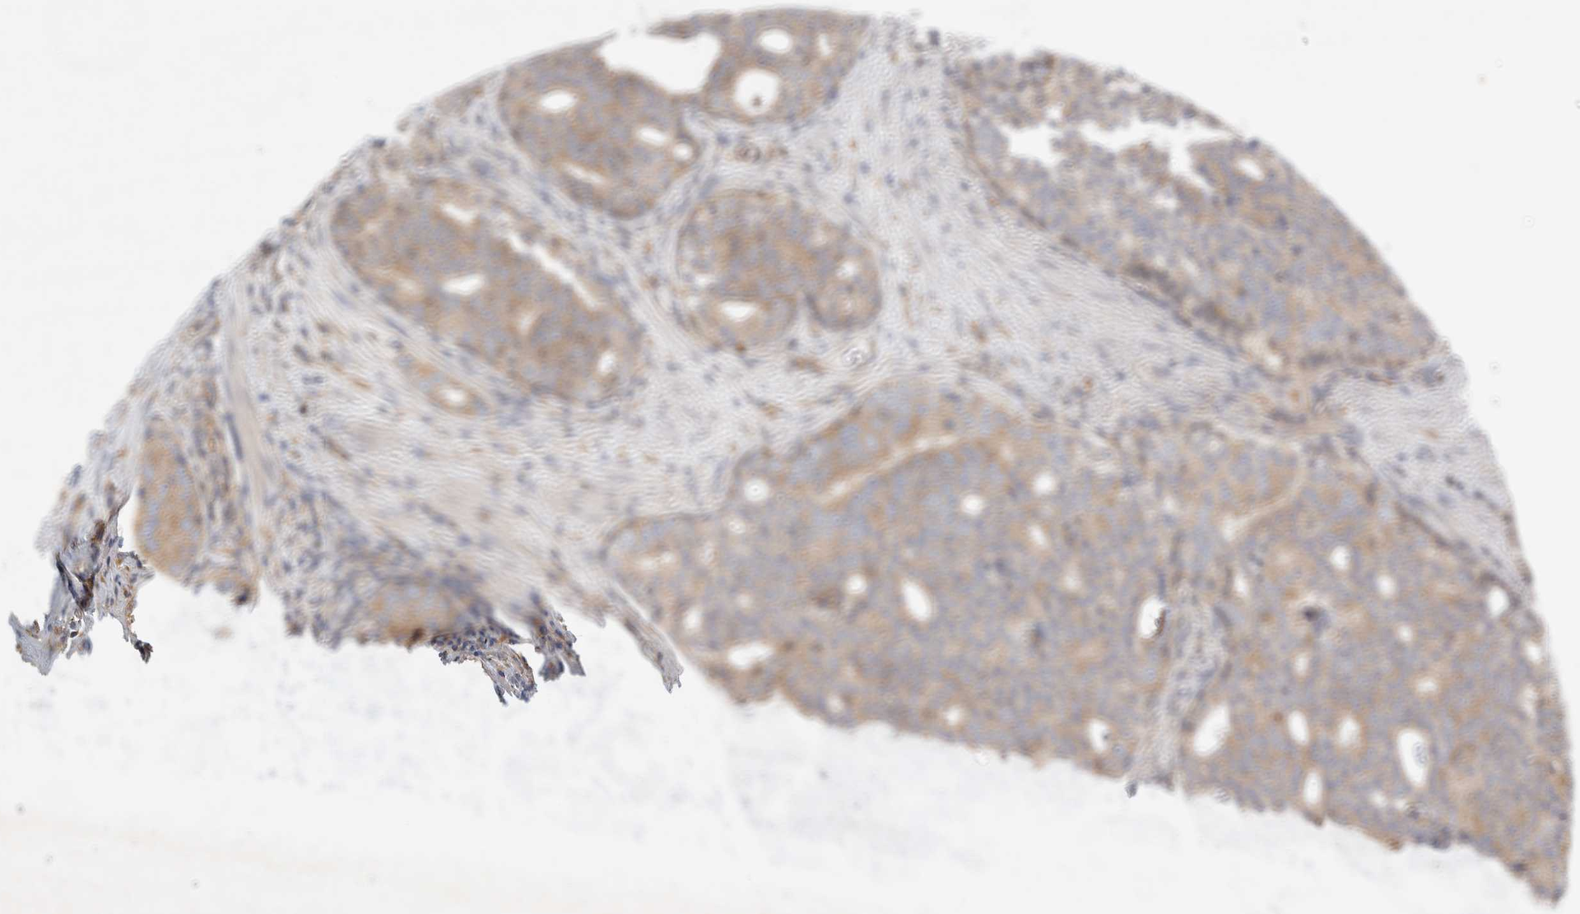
{"staining": {"intensity": "weak", "quantity": ">75%", "location": "cytoplasmic/membranous"}, "tissue": "prostate cancer", "cell_type": "Tumor cells", "image_type": "cancer", "snomed": [{"axis": "morphology", "description": "Adenocarcinoma, High grade"}, {"axis": "topography", "description": "Prostate"}], "caption": "Weak cytoplasmic/membranous positivity for a protein is appreciated in approximately >75% of tumor cells of prostate cancer using immunohistochemistry (IHC).", "gene": "CDCA7L", "patient": {"sex": "male", "age": 56}}